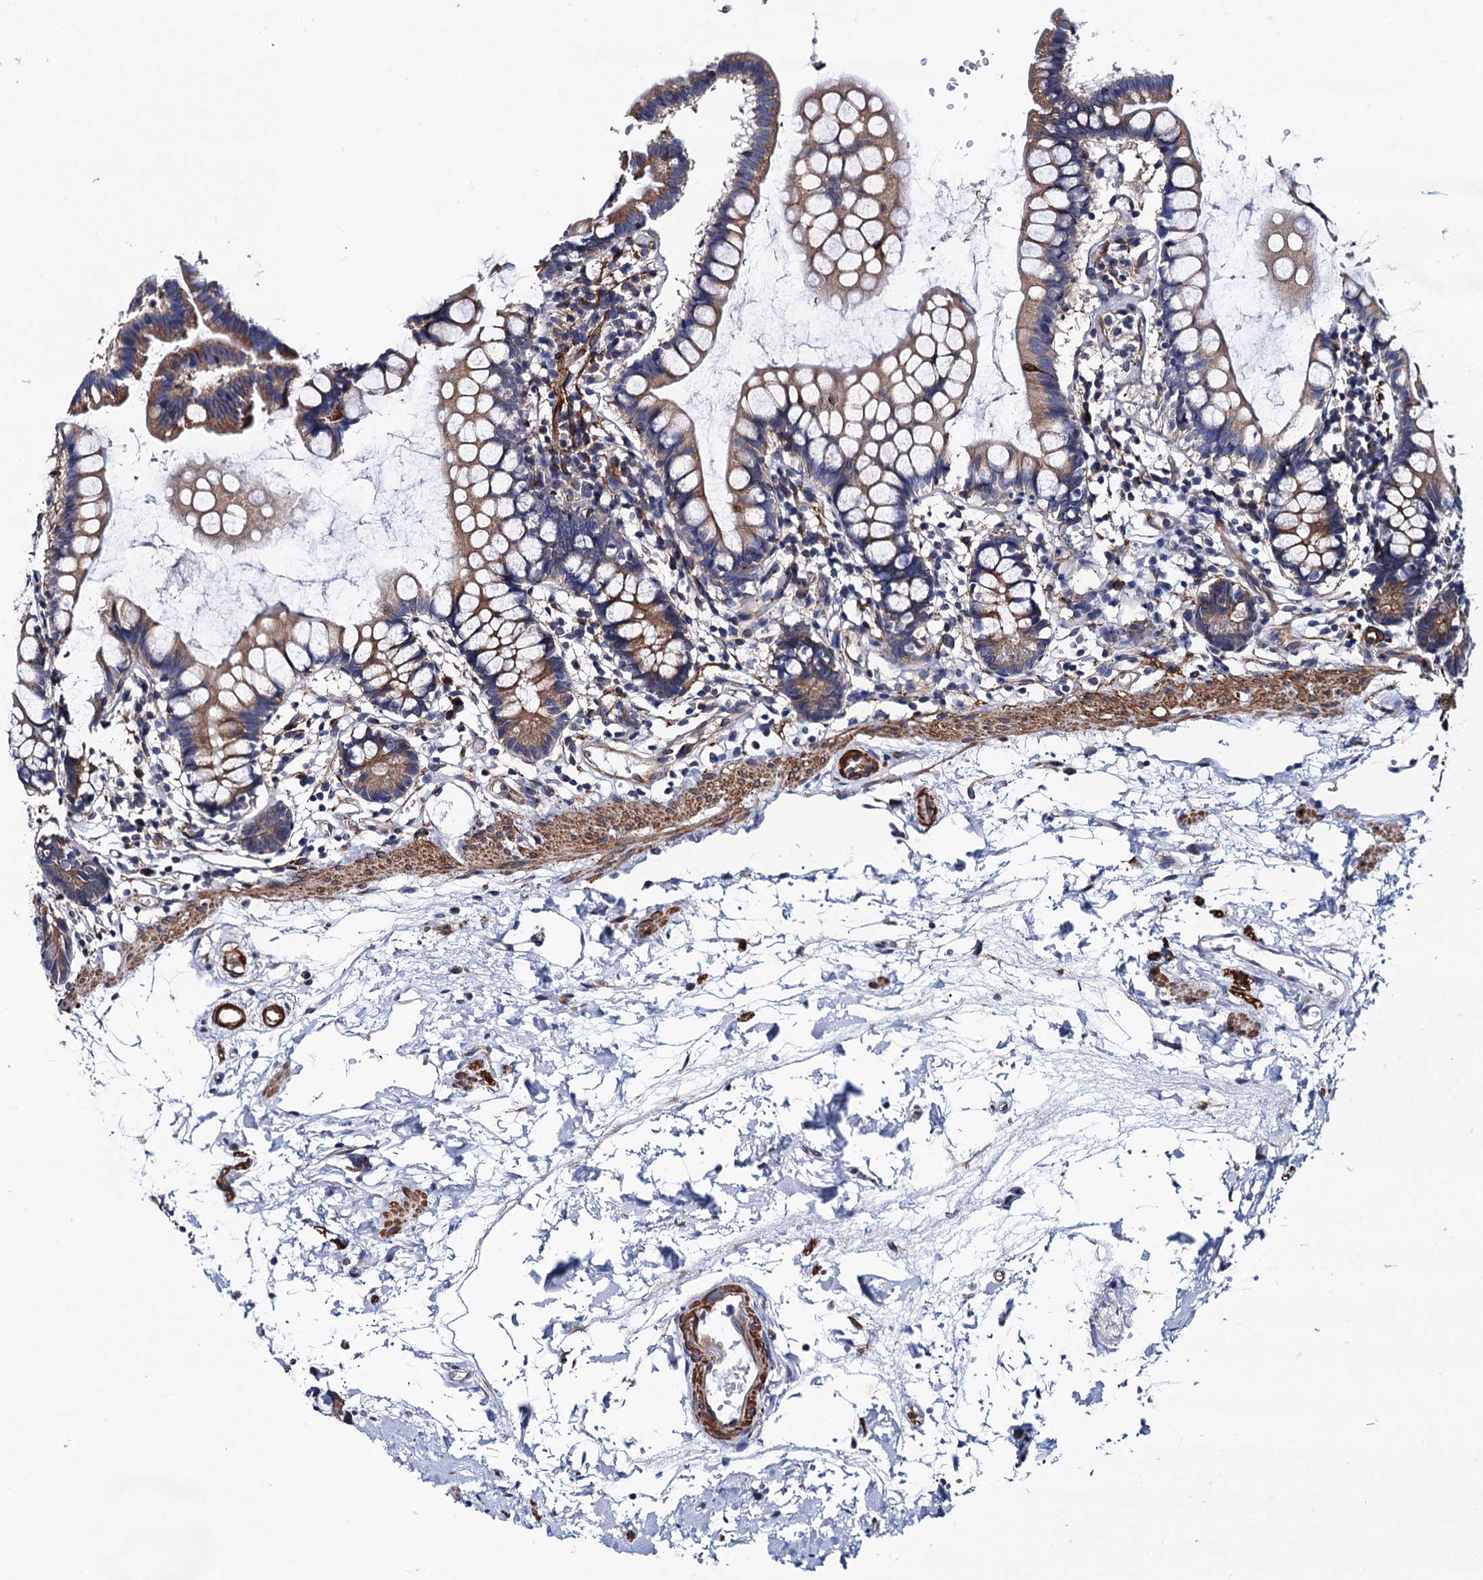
{"staining": {"intensity": "negative", "quantity": "none", "location": "none"}, "tissue": "small intestine", "cell_type": "Glandular cells", "image_type": "normal", "snomed": [{"axis": "morphology", "description": "Normal tissue, NOS"}, {"axis": "topography", "description": "Small intestine"}], "caption": "An immunohistochemistry micrograph of benign small intestine is shown. There is no staining in glandular cells of small intestine. Brightfield microscopy of immunohistochemistry stained with DAB (3,3'-diaminobenzidine) (brown) and hematoxylin (blue), captured at high magnification.", "gene": "ZDHHC18", "patient": {"sex": "female", "age": 84}}